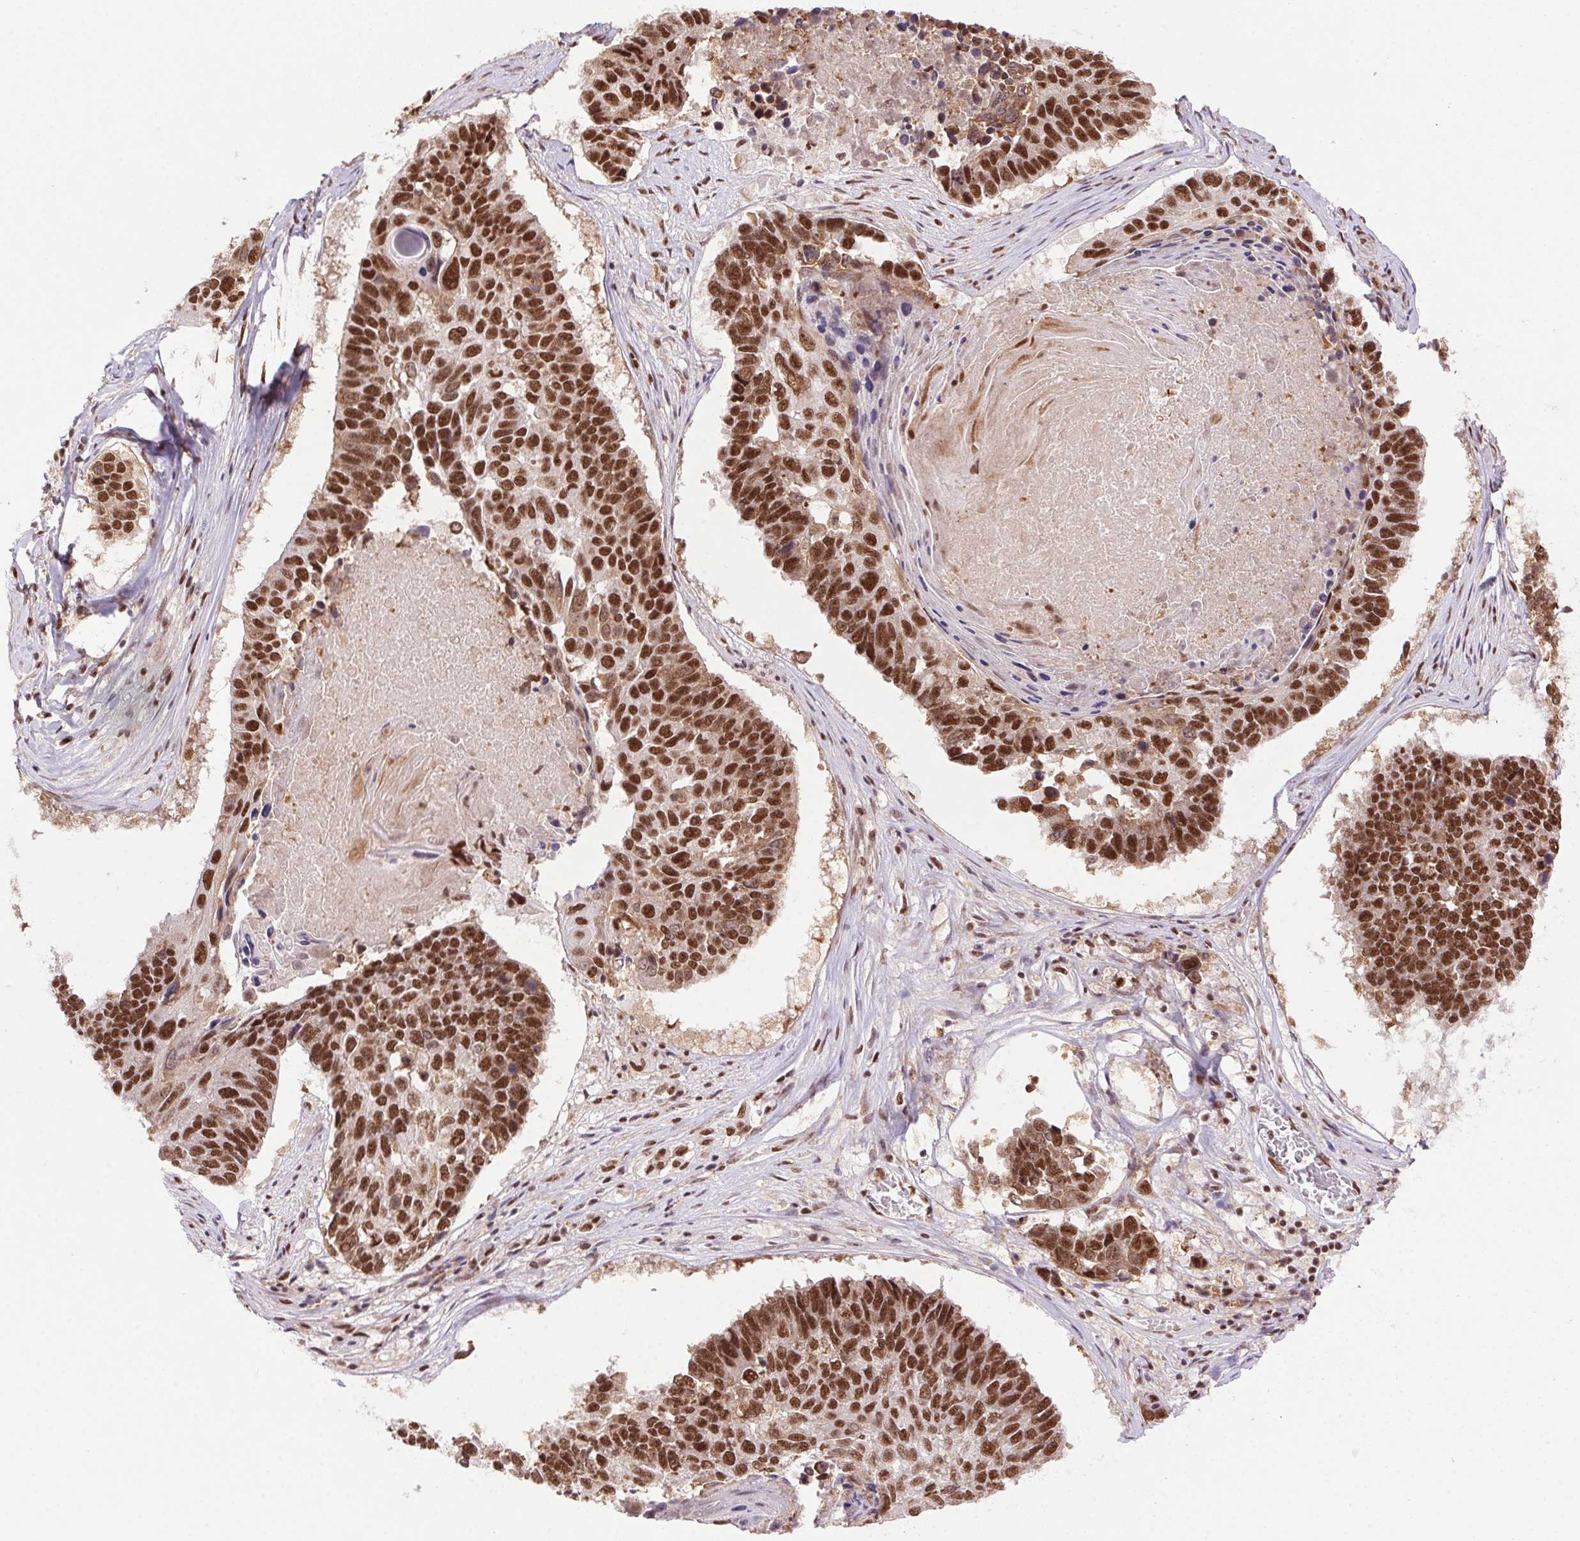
{"staining": {"intensity": "strong", "quantity": ">75%", "location": "nuclear"}, "tissue": "lung cancer", "cell_type": "Tumor cells", "image_type": "cancer", "snomed": [{"axis": "morphology", "description": "Squamous cell carcinoma, NOS"}, {"axis": "topography", "description": "Lung"}], "caption": "Strong nuclear expression for a protein is appreciated in approximately >75% of tumor cells of lung cancer (squamous cell carcinoma) using IHC.", "gene": "ZNF207", "patient": {"sex": "male", "age": 73}}